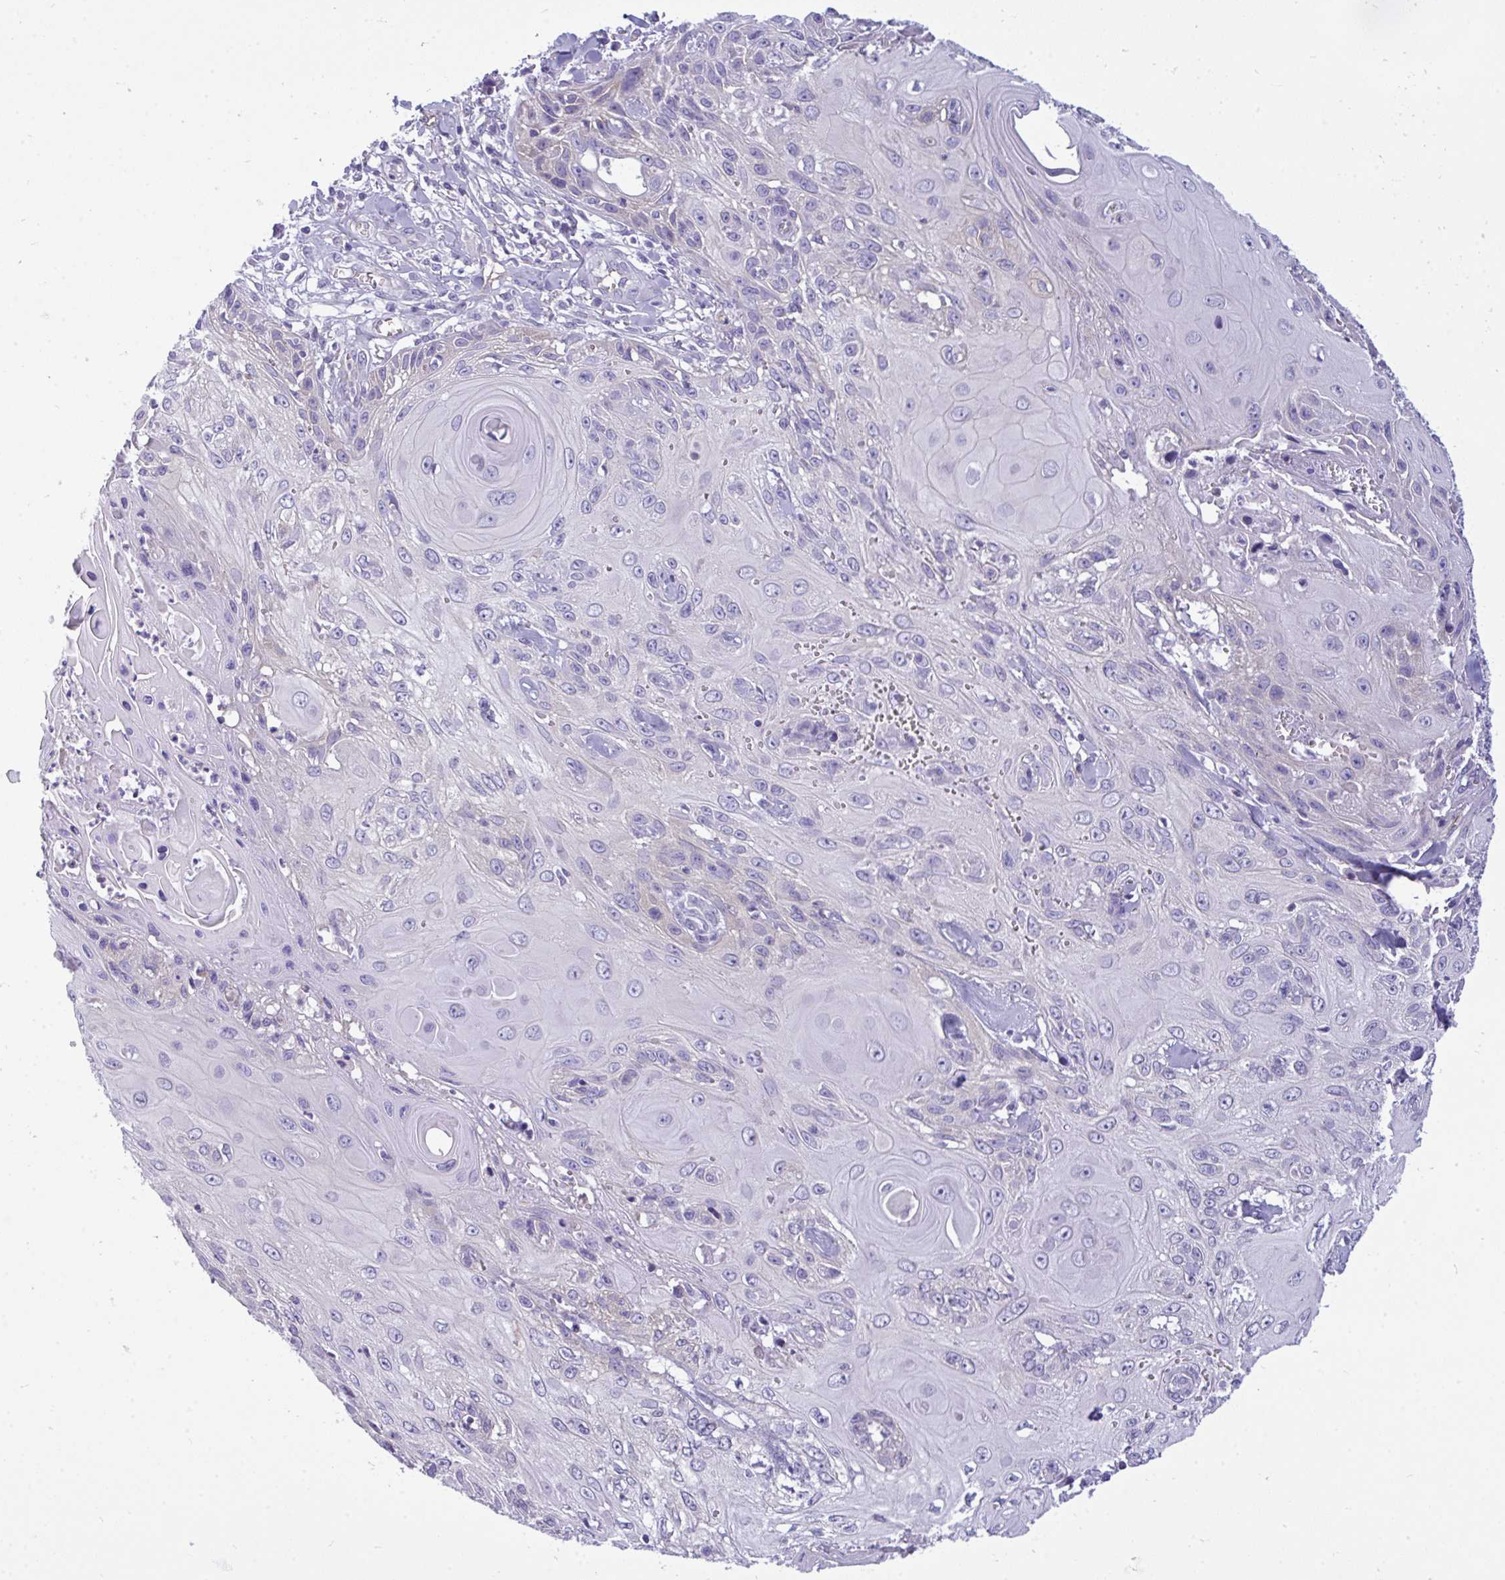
{"staining": {"intensity": "negative", "quantity": "none", "location": "none"}, "tissue": "skin cancer", "cell_type": "Tumor cells", "image_type": "cancer", "snomed": [{"axis": "morphology", "description": "Squamous cell carcinoma, NOS"}, {"axis": "topography", "description": "Skin"}, {"axis": "topography", "description": "Vulva"}], "caption": "Tumor cells are negative for protein expression in human skin squamous cell carcinoma.", "gene": "MYH10", "patient": {"sex": "female", "age": 83}}